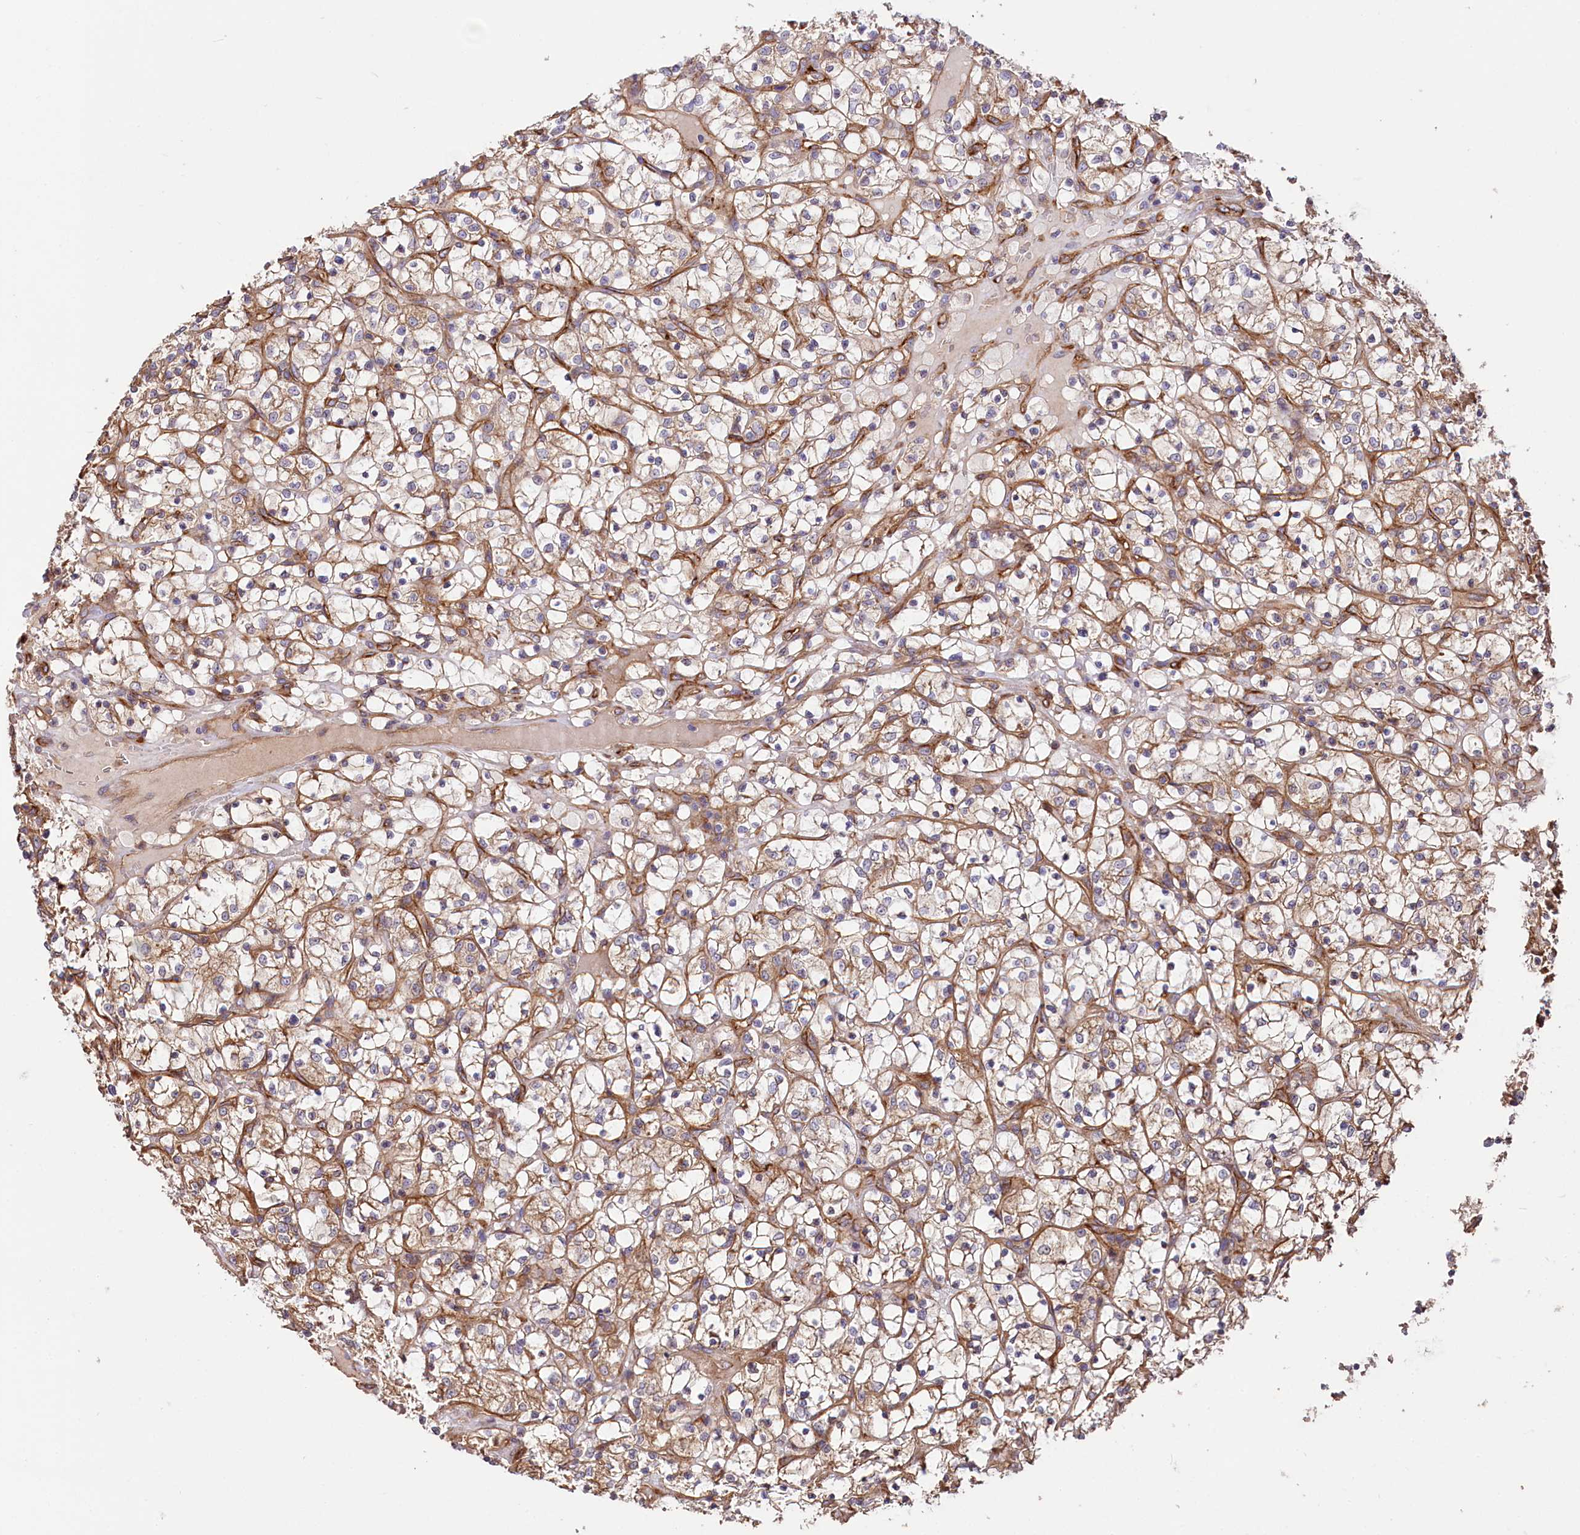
{"staining": {"intensity": "moderate", "quantity": "25%-75%", "location": "cytoplasmic/membranous"}, "tissue": "renal cancer", "cell_type": "Tumor cells", "image_type": "cancer", "snomed": [{"axis": "morphology", "description": "Adenocarcinoma, NOS"}, {"axis": "topography", "description": "Kidney"}], "caption": "Moderate cytoplasmic/membranous protein expression is identified in about 25%-75% of tumor cells in adenocarcinoma (renal).", "gene": "CEP295", "patient": {"sex": "female", "age": 69}}